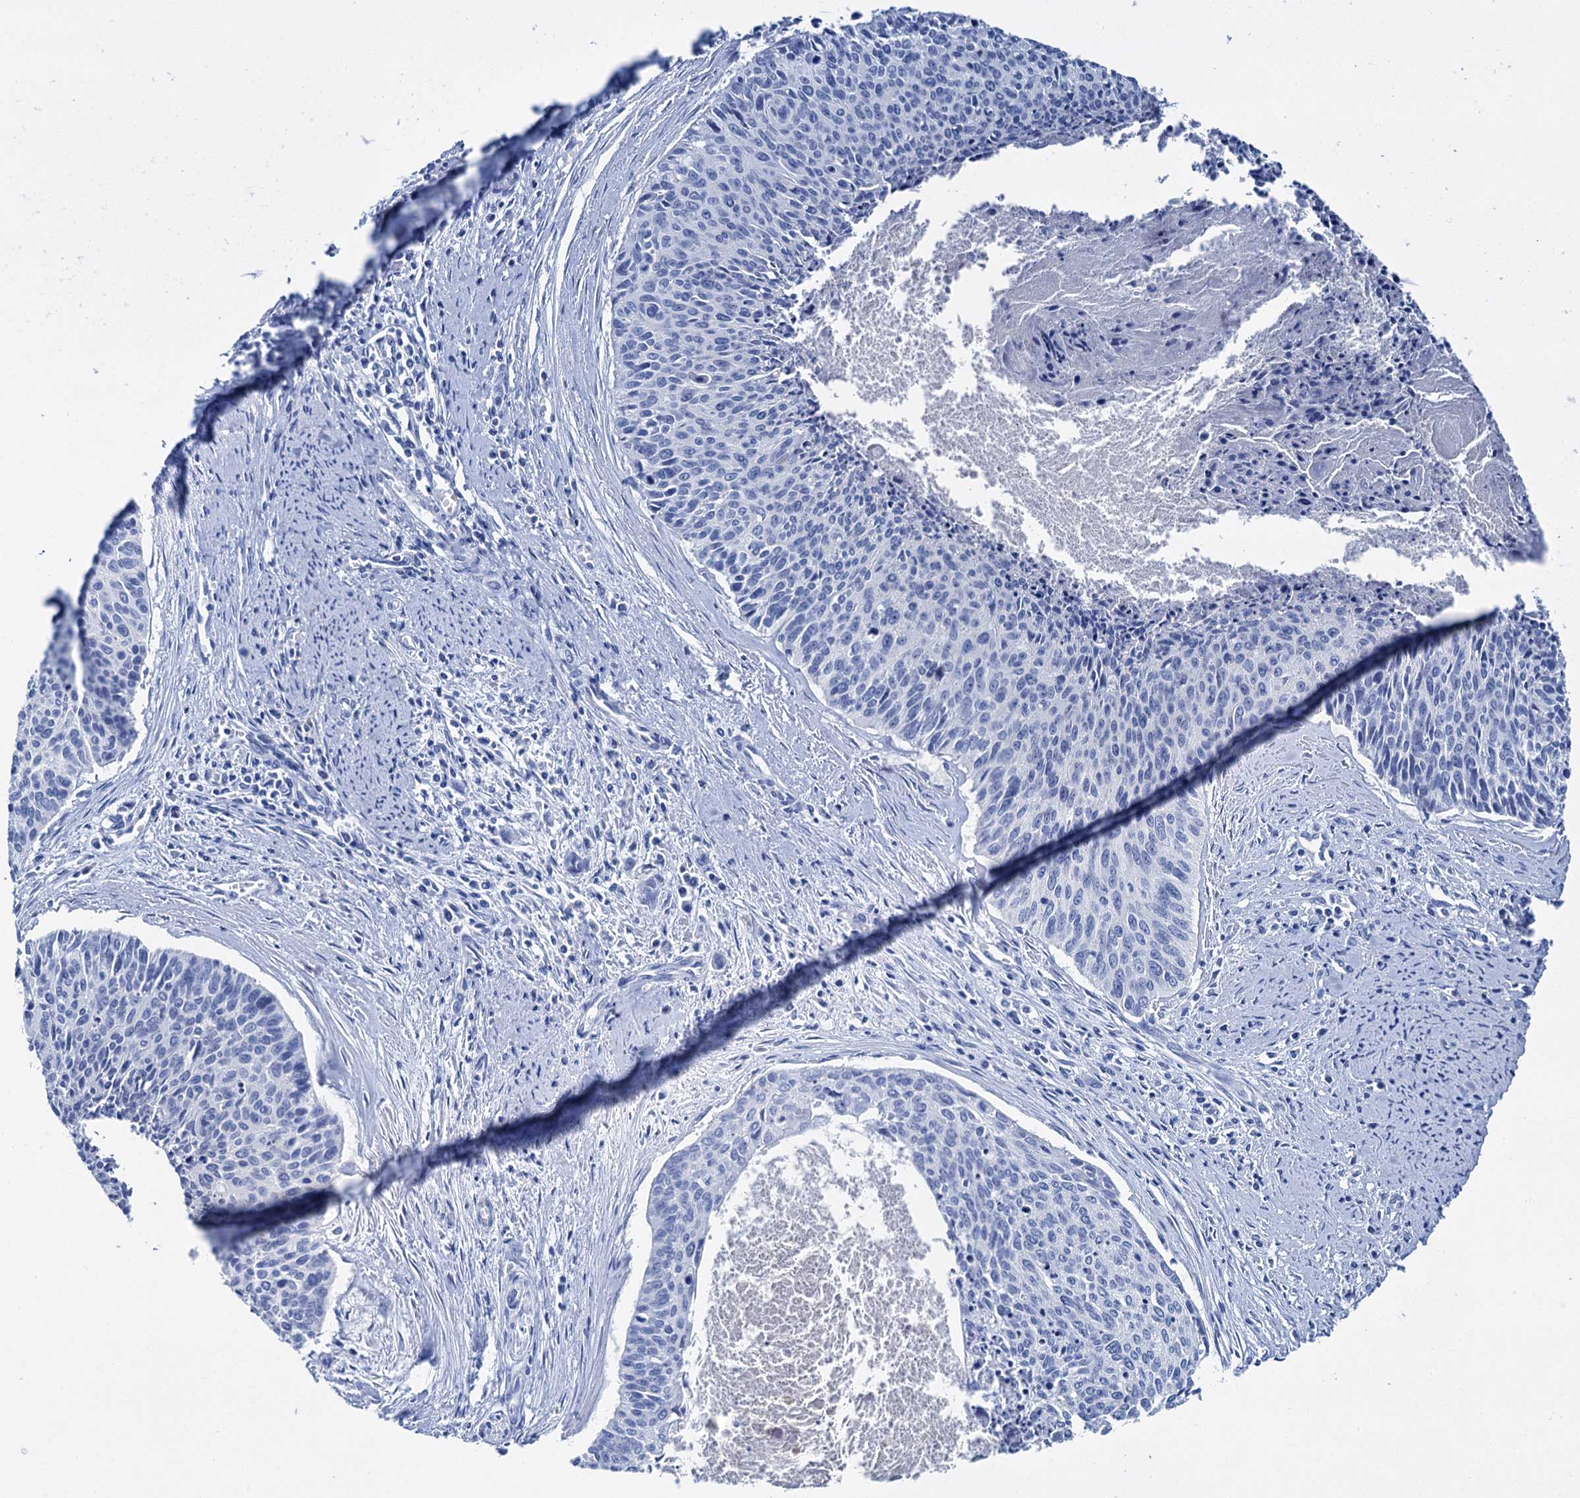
{"staining": {"intensity": "negative", "quantity": "none", "location": "none"}, "tissue": "cervical cancer", "cell_type": "Tumor cells", "image_type": "cancer", "snomed": [{"axis": "morphology", "description": "Squamous cell carcinoma, NOS"}, {"axis": "topography", "description": "Cervix"}], "caption": "Cervical squamous cell carcinoma stained for a protein using immunohistochemistry (IHC) shows no staining tumor cells.", "gene": "BRINP1", "patient": {"sex": "female", "age": 55}}